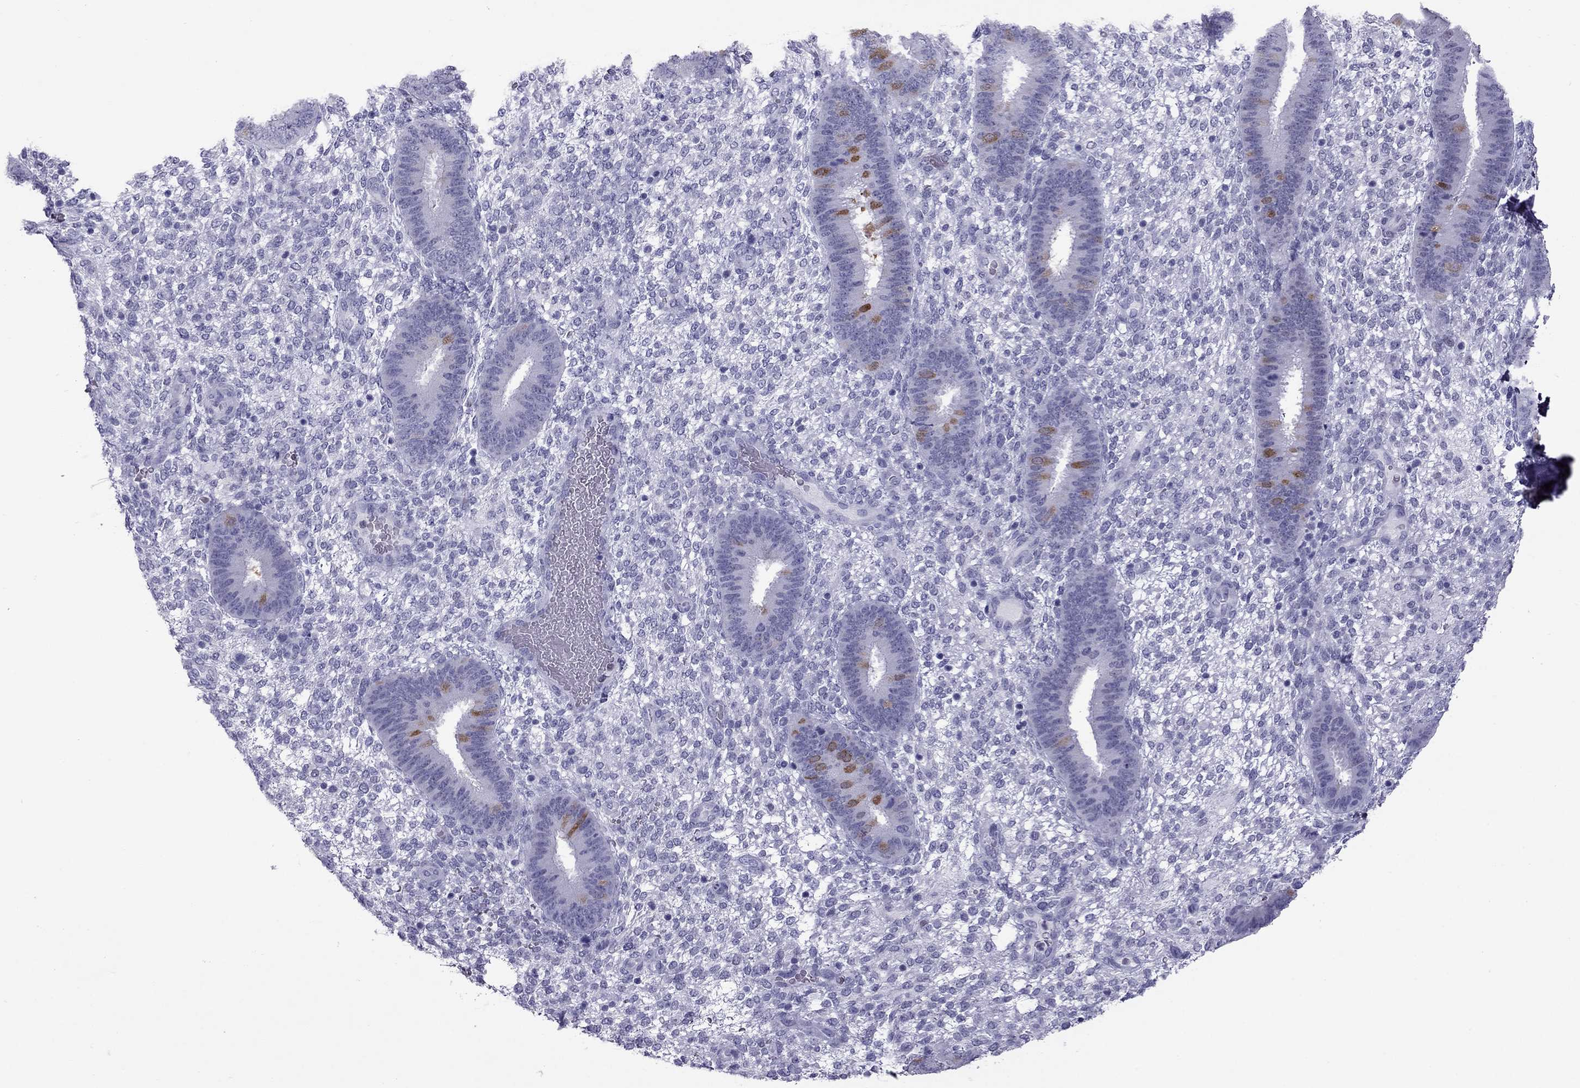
{"staining": {"intensity": "negative", "quantity": "none", "location": "none"}, "tissue": "endometrium", "cell_type": "Cells in endometrial stroma", "image_type": "normal", "snomed": [{"axis": "morphology", "description": "Normal tissue, NOS"}, {"axis": "topography", "description": "Endometrium"}], "caption": "Protein analysis of unremarkable endometrium exhibits no significant staining in cells in endometrial stroma. (DAB (3,3'-diaminobenzidine) IHC with hematoxylin counter stain).", "gene": "MYLK3", "patient": {"sex": "female", "age": 39}}